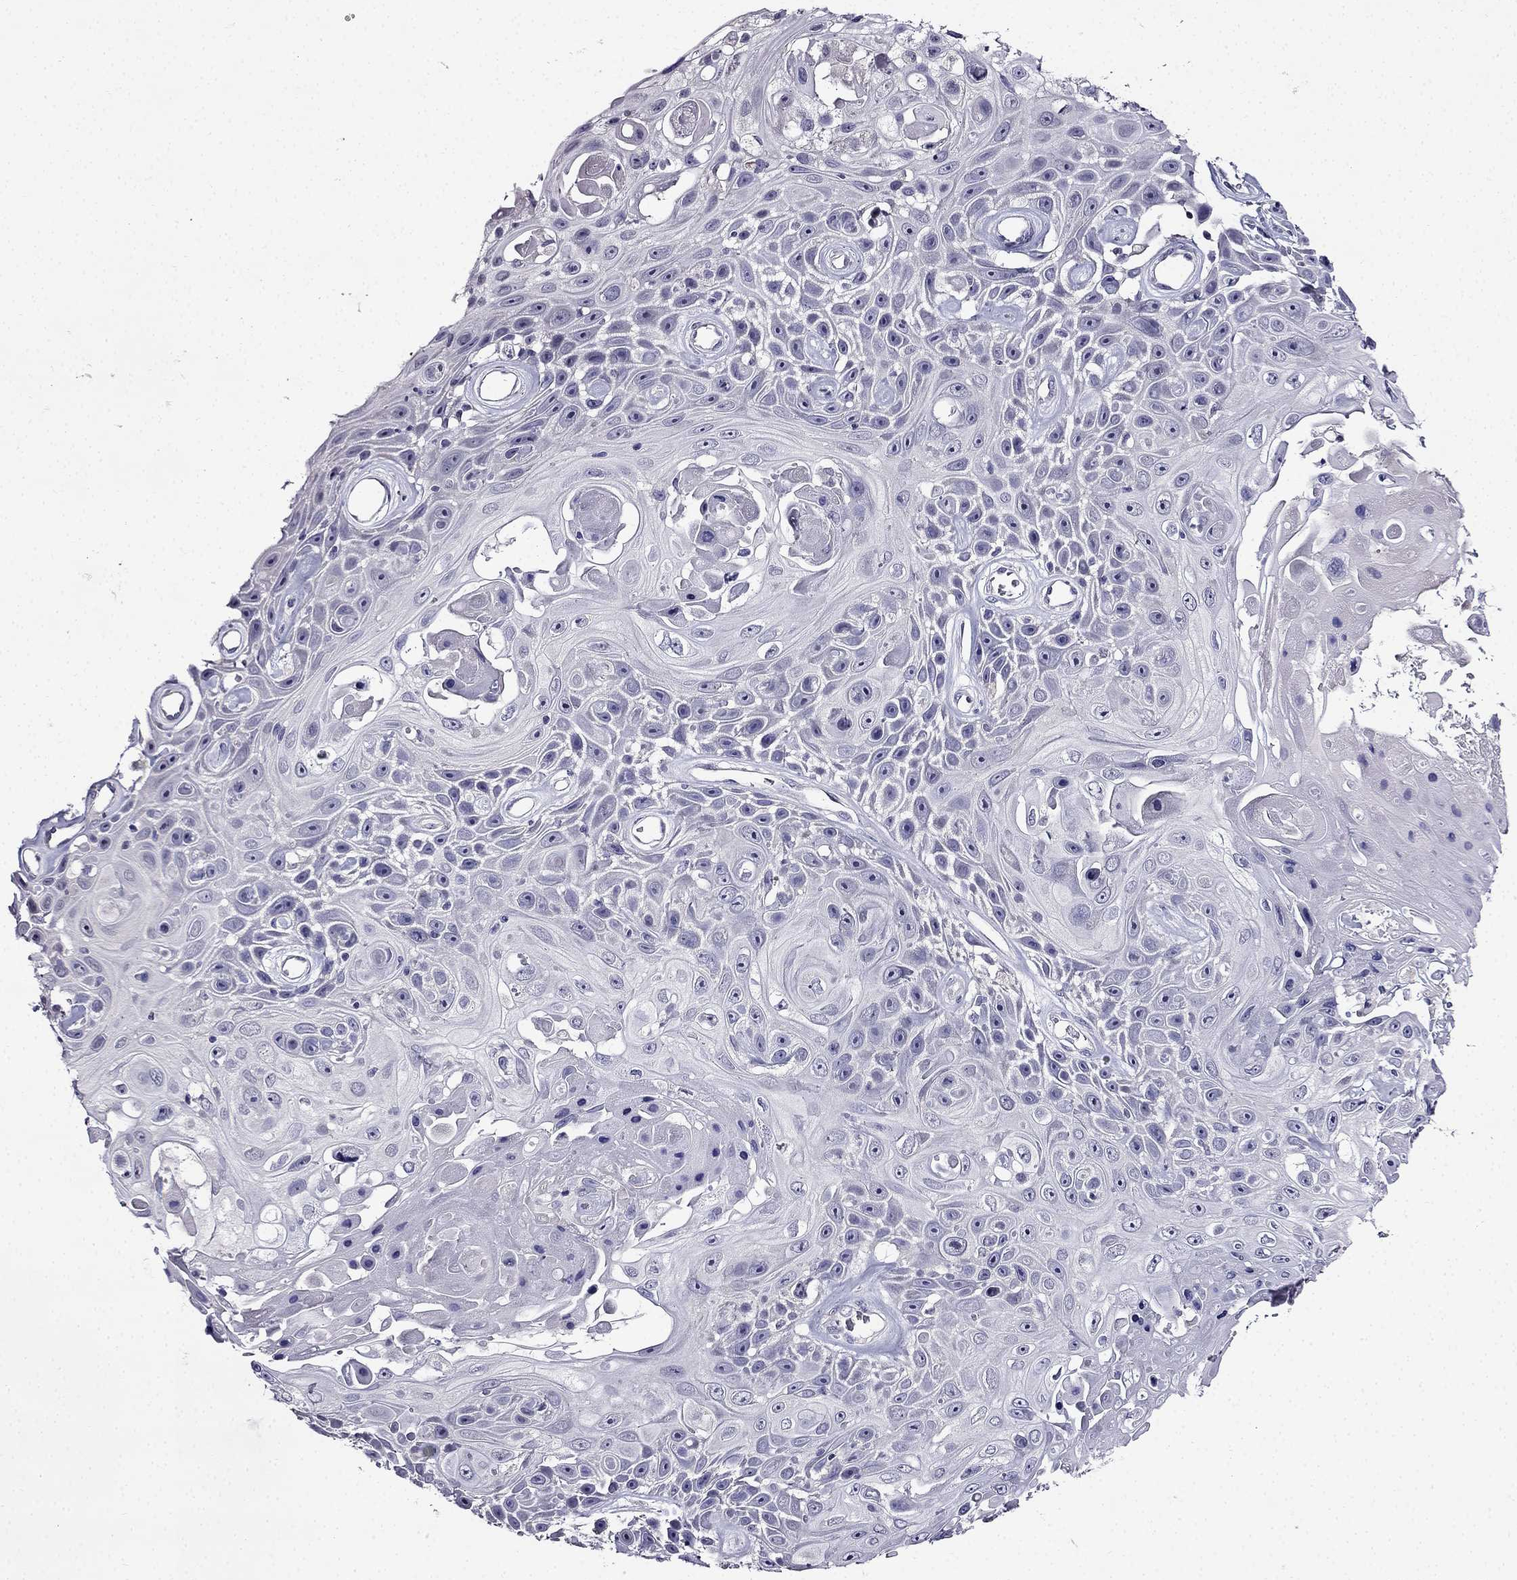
{"staining": {"intensity": "negative", "quantity": "none", "location": "none"}, "tissue": "skin cancer", "cell_type": "Tumor cells", "image_type": "cancer", "snomed": [{"axis": "morphology", "description": "Squamous cell carcinoma, NOS"}, {"axis": "topography", "description": "Skin"}], "caption": "Human skin cancer (squamous cell carcinoma) stained for a protein using immunohistochemistry (IHC) reveals no positivity in tumor cells.", "gene": "TMEM266", "patient": {"sex": "male", "age": 82}}